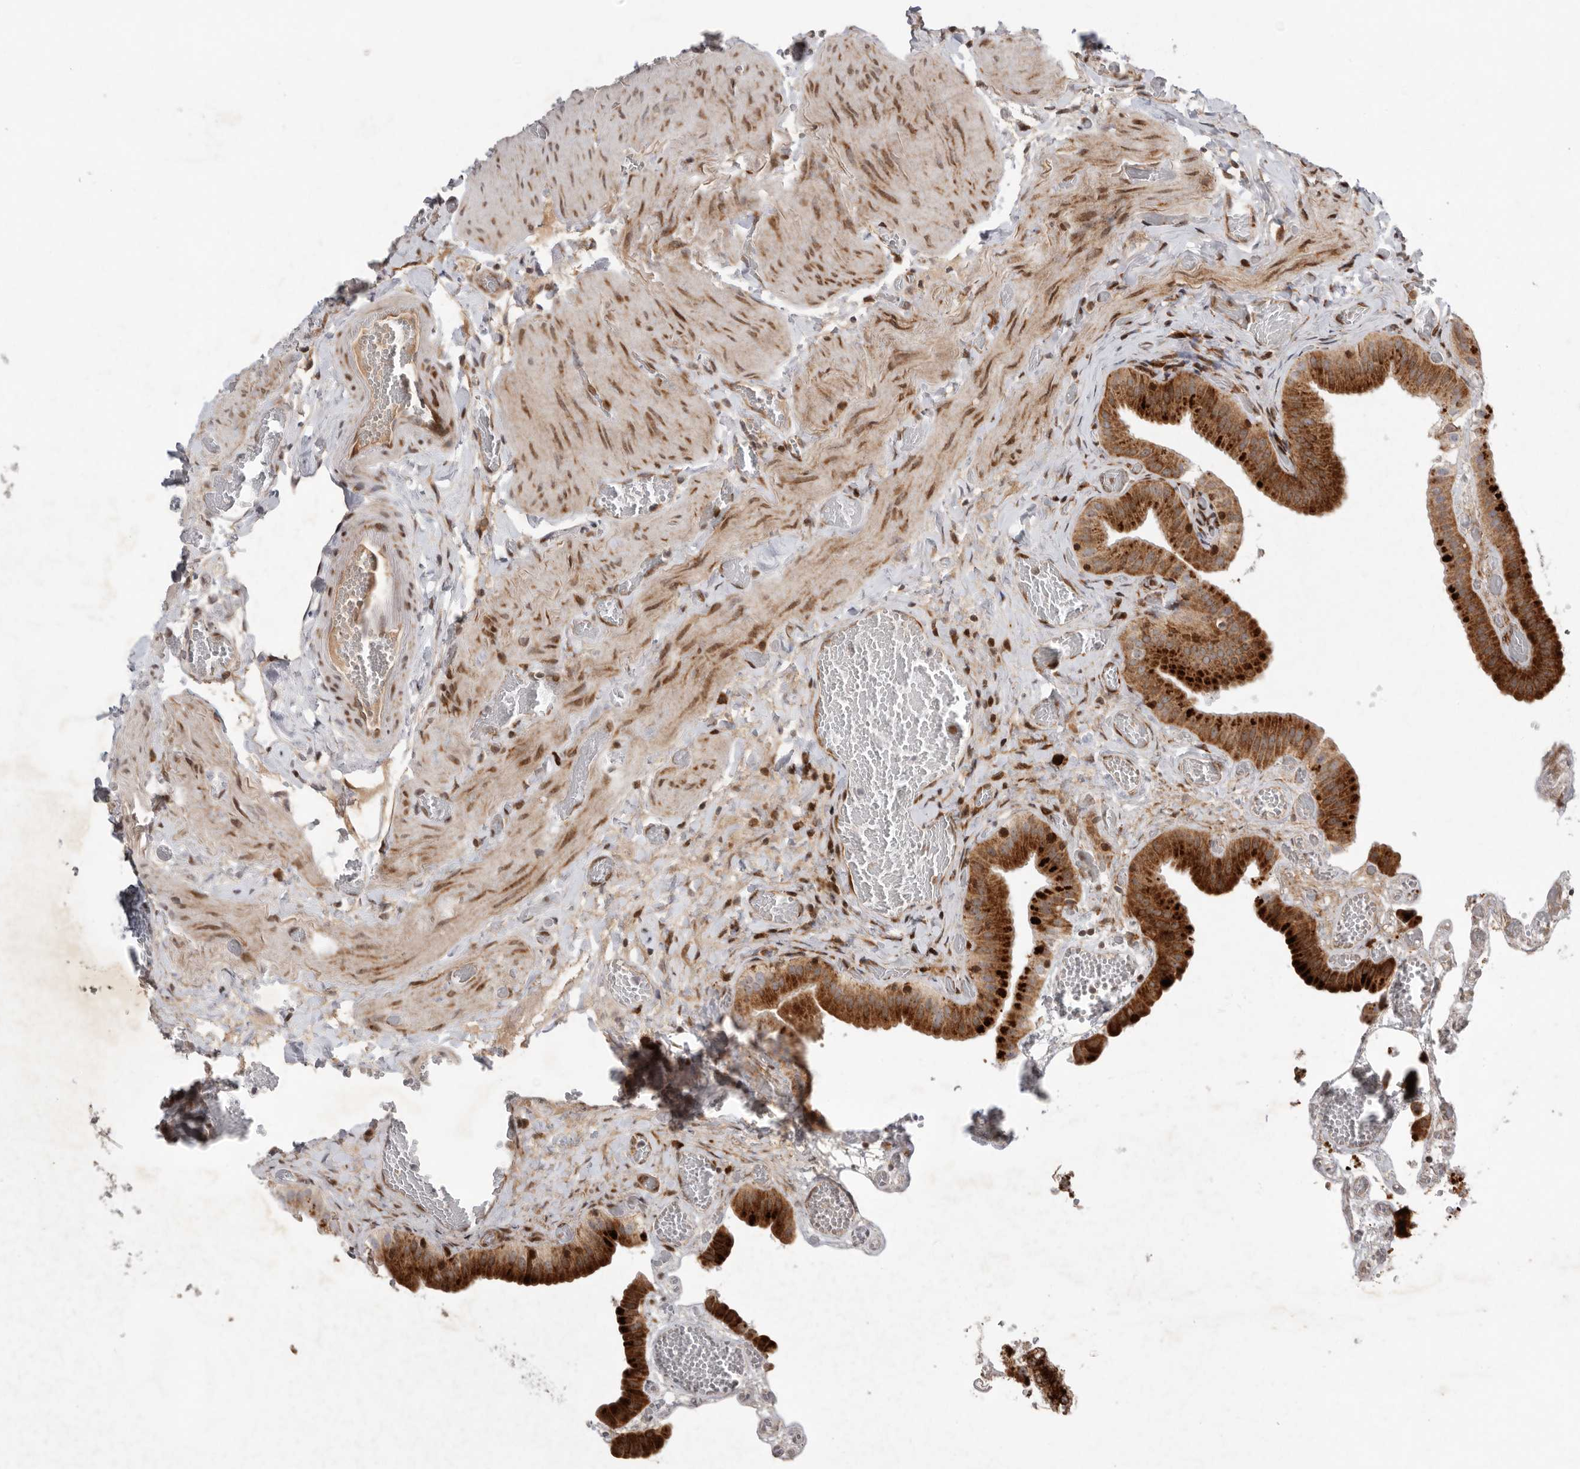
{"staining": {"intensity": "strong", "quantity": "25%-75%", "location": "cytoplasmic/membranous"}, "tissue": "gallbladder", "cell_type": "Glandular cells", "image_type": "normal", "snomed": [{"axis": "morphology", "description": "Normal tissue, NOS"}, {"axis": "topography", "description": "Gallbladder"}], "caption": "Glandular cells show high levels of strong cytoplasmic/membranous positivity in approximately 25%-75% of cells in unremarkable human gallbladder. The staining was performed using DAB (3,3'-diaminobenzidine) to visualize the protein expression in brown, while the nuclei were stained in blue with hematoxylin (Magnification: 20x).", "gene": "FZD3", "patient": {"sex": "female", "age": 64}}